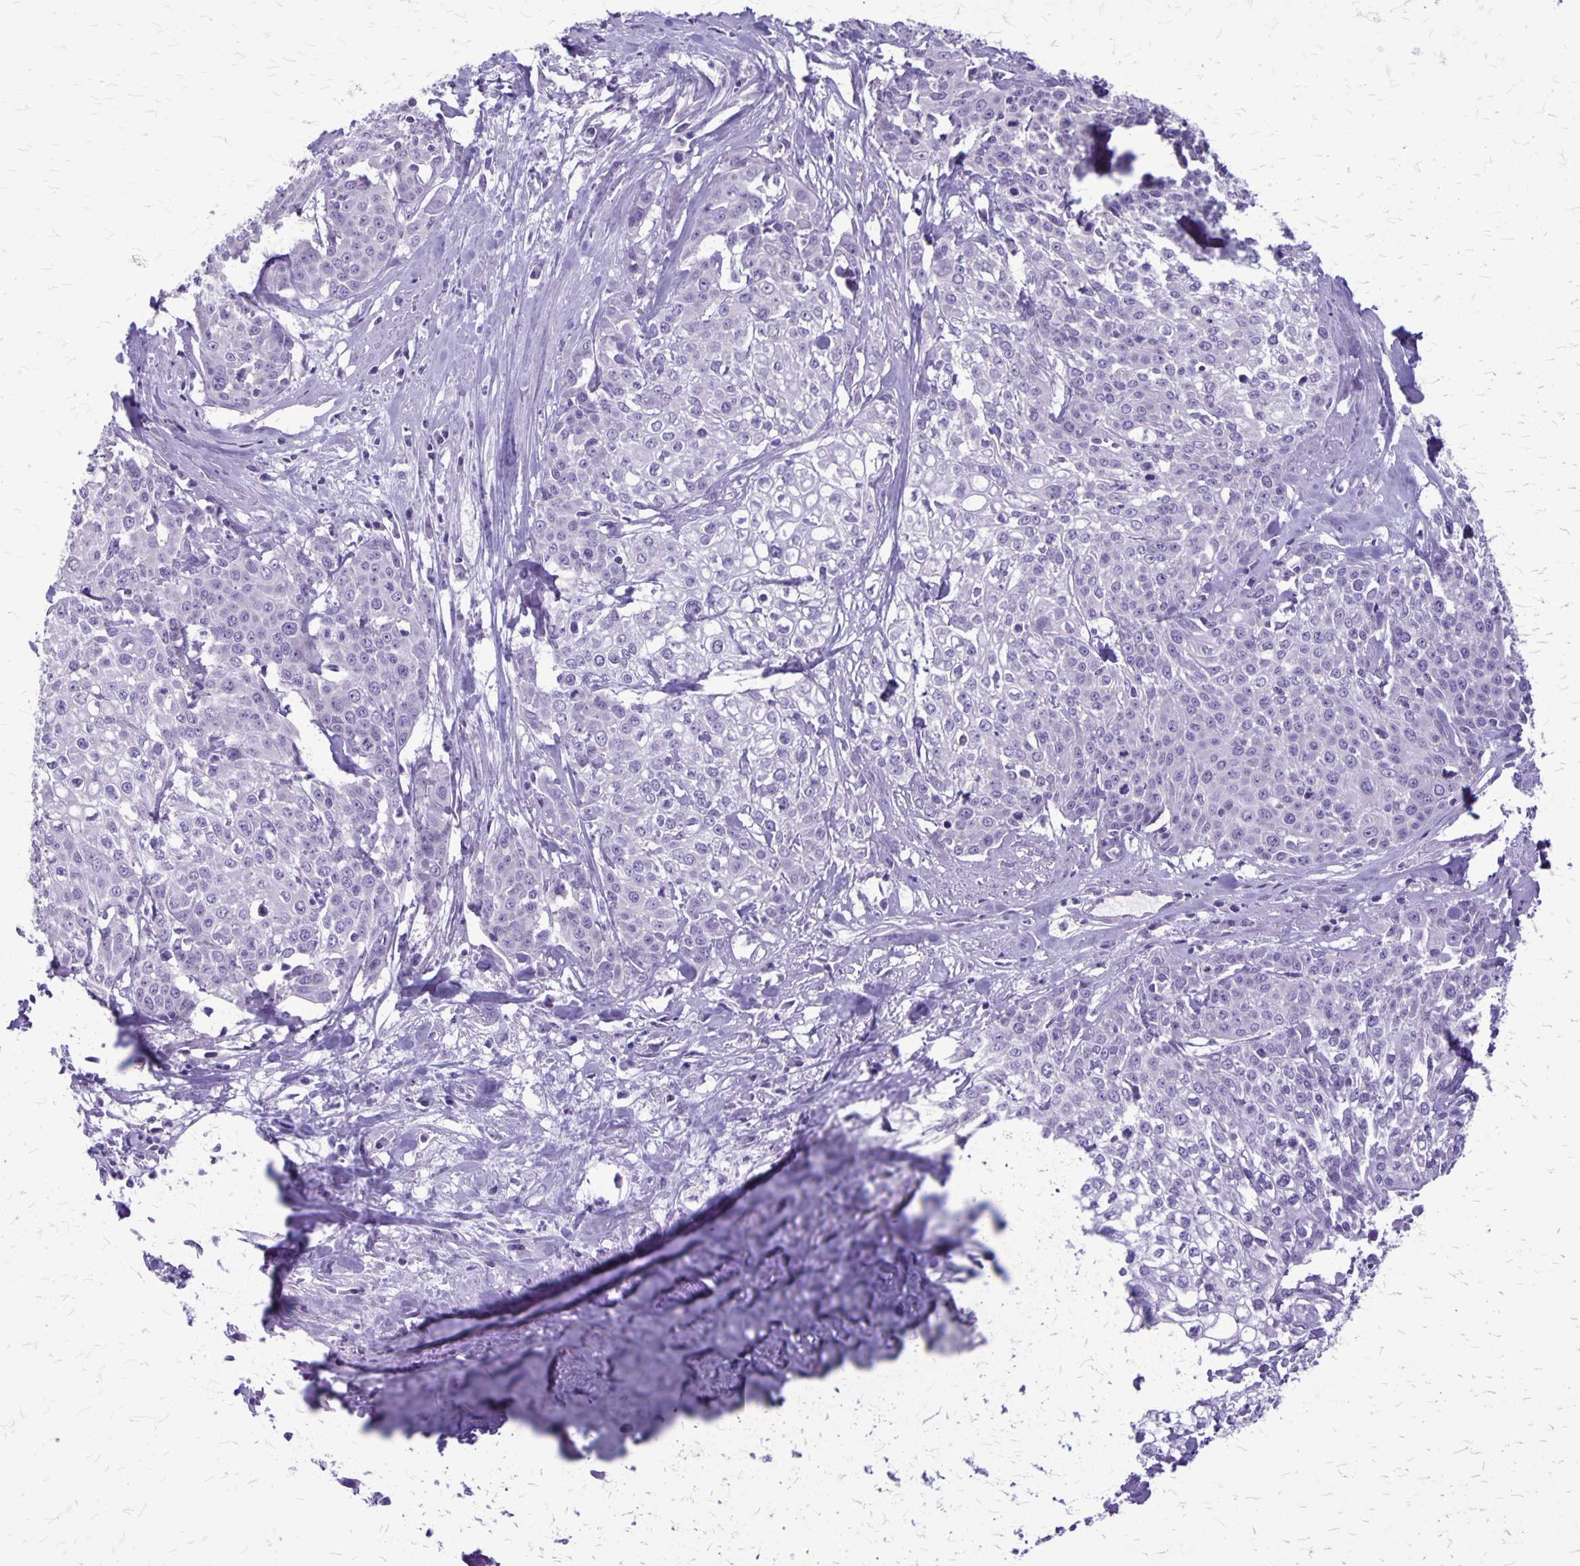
{"staining": {"intensity": "negative", "quantity": "none", "location": "none"}, "tissue": "cervical cancer", "cell_type": "Tumor cells", "image_type": "cancer", "snomed": [{"axis": "morphology", "description": "Squamous cell carcinoma, NOS"}, {"axis": "topography", "description": "Cervix"}], "caption": "This micrograph is of cervical cancer stained with IHC to label a protein in brown with the nuclei are counter-stained blue. There is no positivity in tumor cells.", "gene": "PLXNB3", "patient": {"sex": "female", "age": 39}}